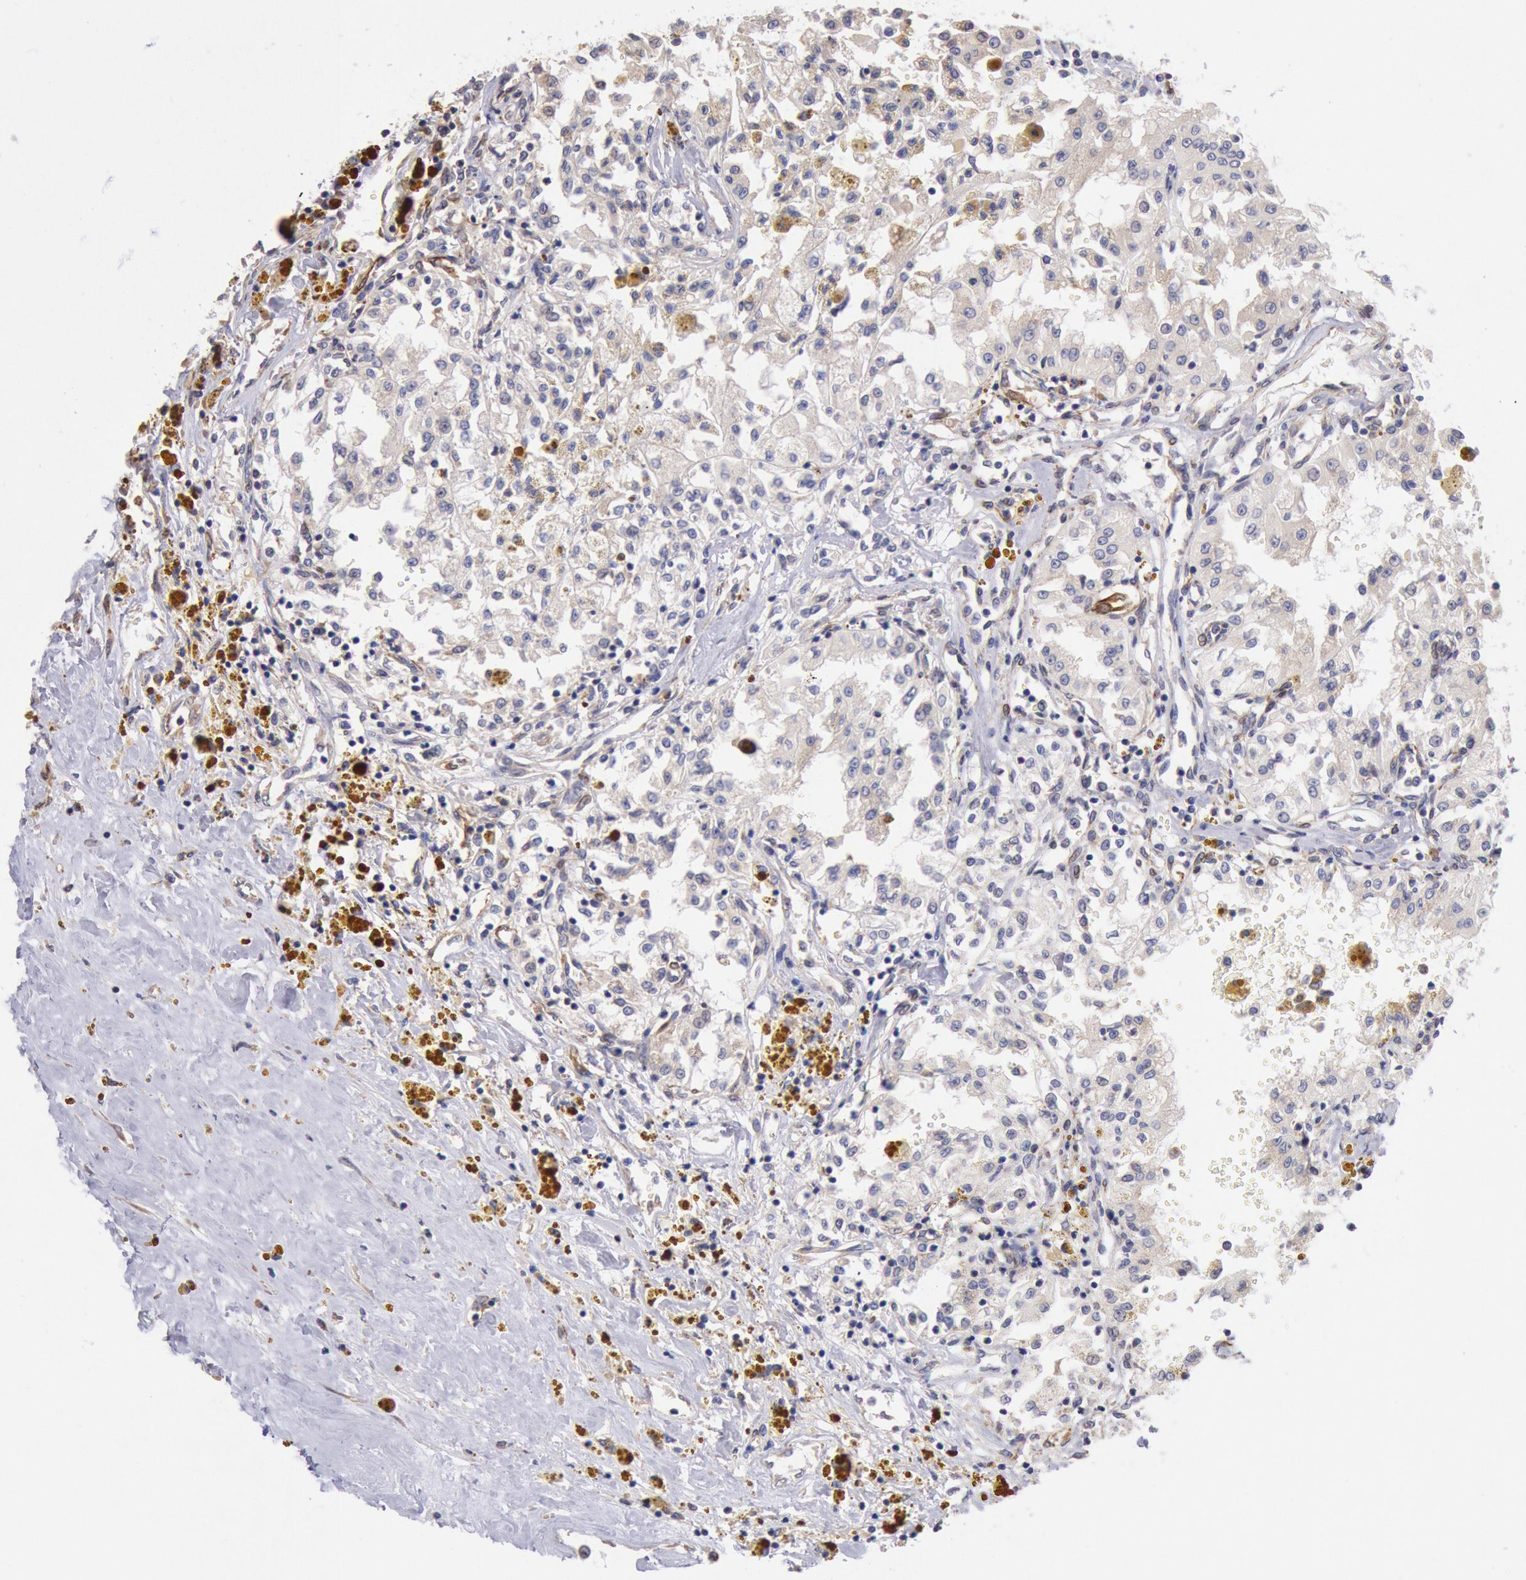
{"staining": {"intensity": "moderate", "quantity": ">75%", "location": "cytoplasmic/membranous"}, "tissue": "renal cancer", "cell_type": "Tumor cells", "image_type": "cancer", "snomed": [{"axis": "morphology", "description": "Adenocarcinoma, NOS"}, {"axis": "topography", "description": "Kidney"}], "caption": "This photomicrograph reveals renal adenocarcinoma stained with IHC to label a protein in brown. The cytoplasmic/membranous of tumor cells show moderate positivity for the protein. Nuclei are counter-stained blue.", "gene": "DRG1", "patient": {"sex": "male", "age": 78}}